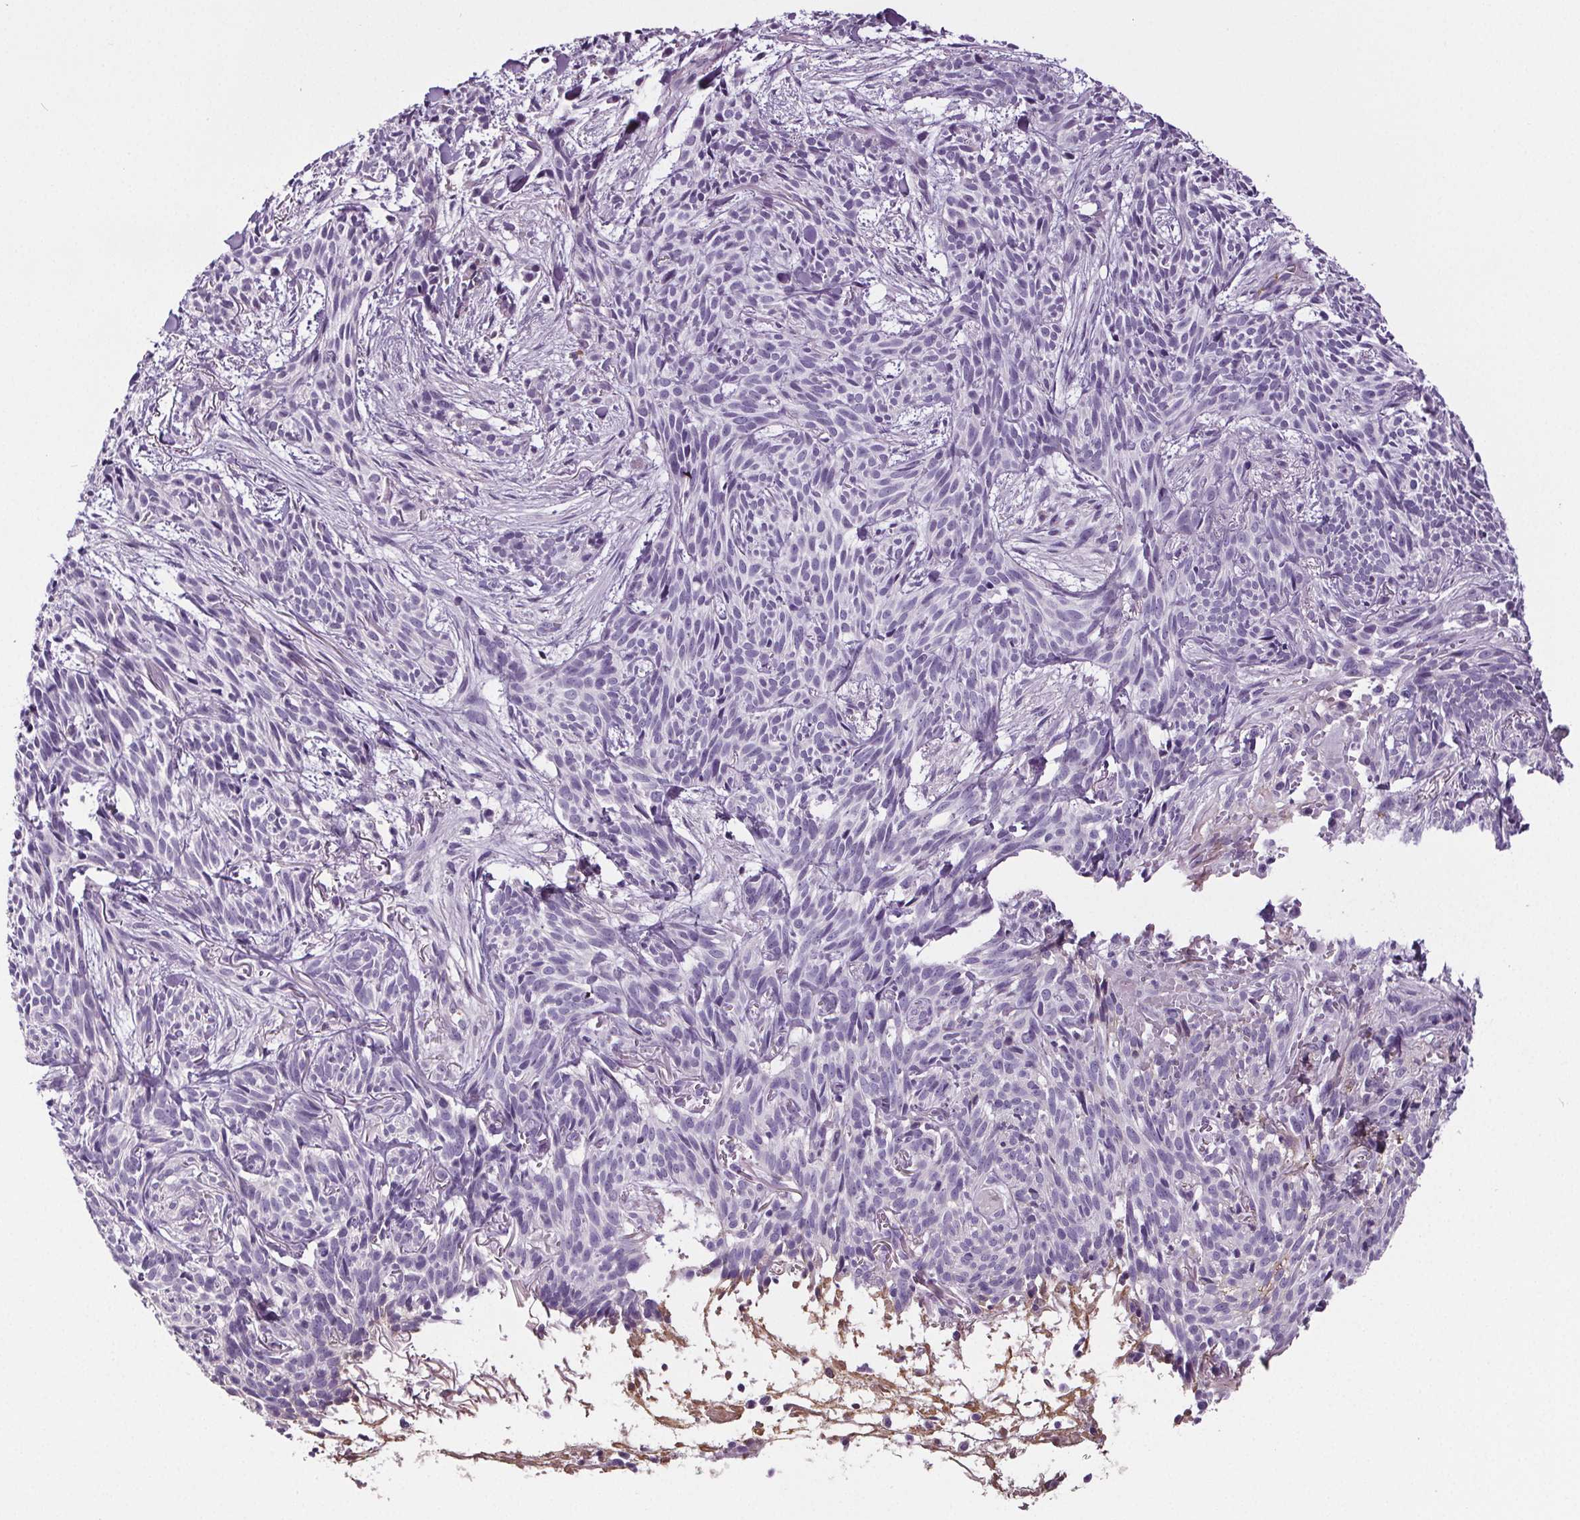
{"staining": {"intensity": "negative", "quantity": "none", "location": "none"}, "tissue": "skin cancer", "cell_type": "Tumor cells", "image_type": "cancer", "snomed": [{"axis": "morphology", "description": "Basal cell carcinoma"}, {"axis": "topography", "description": "Skin"}], "caption": "Immunohistochemistry (IHC) micrograph of neoplastic tissue: human skin cancer (basal cell carcinoma) stained with DAB (3,3'-diaminobenzidine) displays no significant protein expression in tumor cells.", "gene": "CD5L", "patient": {"sex": "male", "age": 71}}